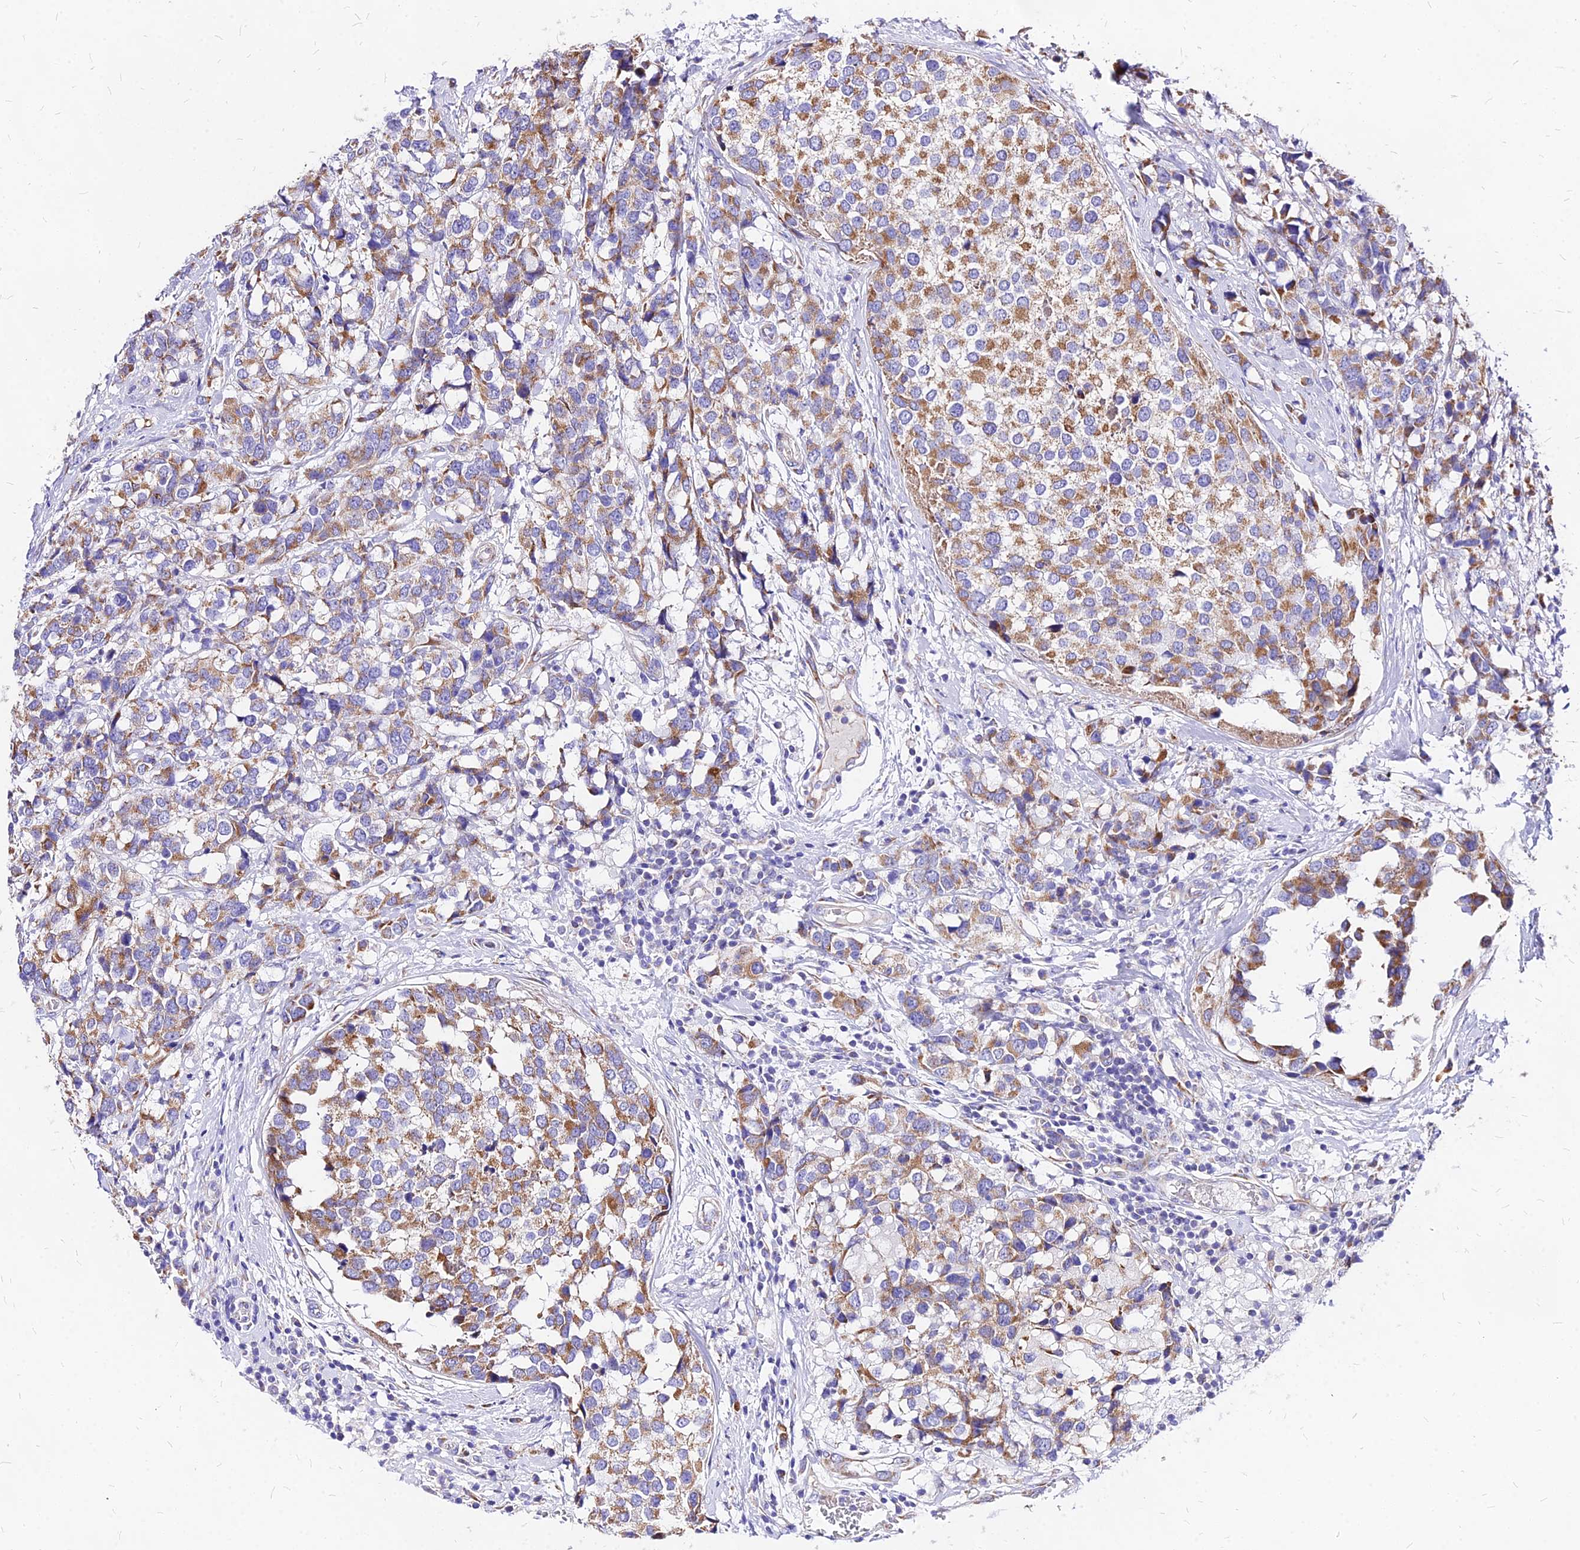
{"staining": {"intensity": "moderate", "quantity": ">75%", "location": "cytoplasmic/membranous"}, "tissue": "breast cancer", "cell_type": "Tumor cells", "image_type": "cancer", "snomed": [{"axis": "morphology", "description": "Lobular carcinoma"}, {"axis": "topography", "description": "Breast"}], "caption": "Immunohistochemical staining of breast cancer shows medium levels of moderate cytoplasmic/membranous expression in approximately >75% of tumor cells.", "gene": "MRPL3", "patient": {"sex": "female", "age": 59}}